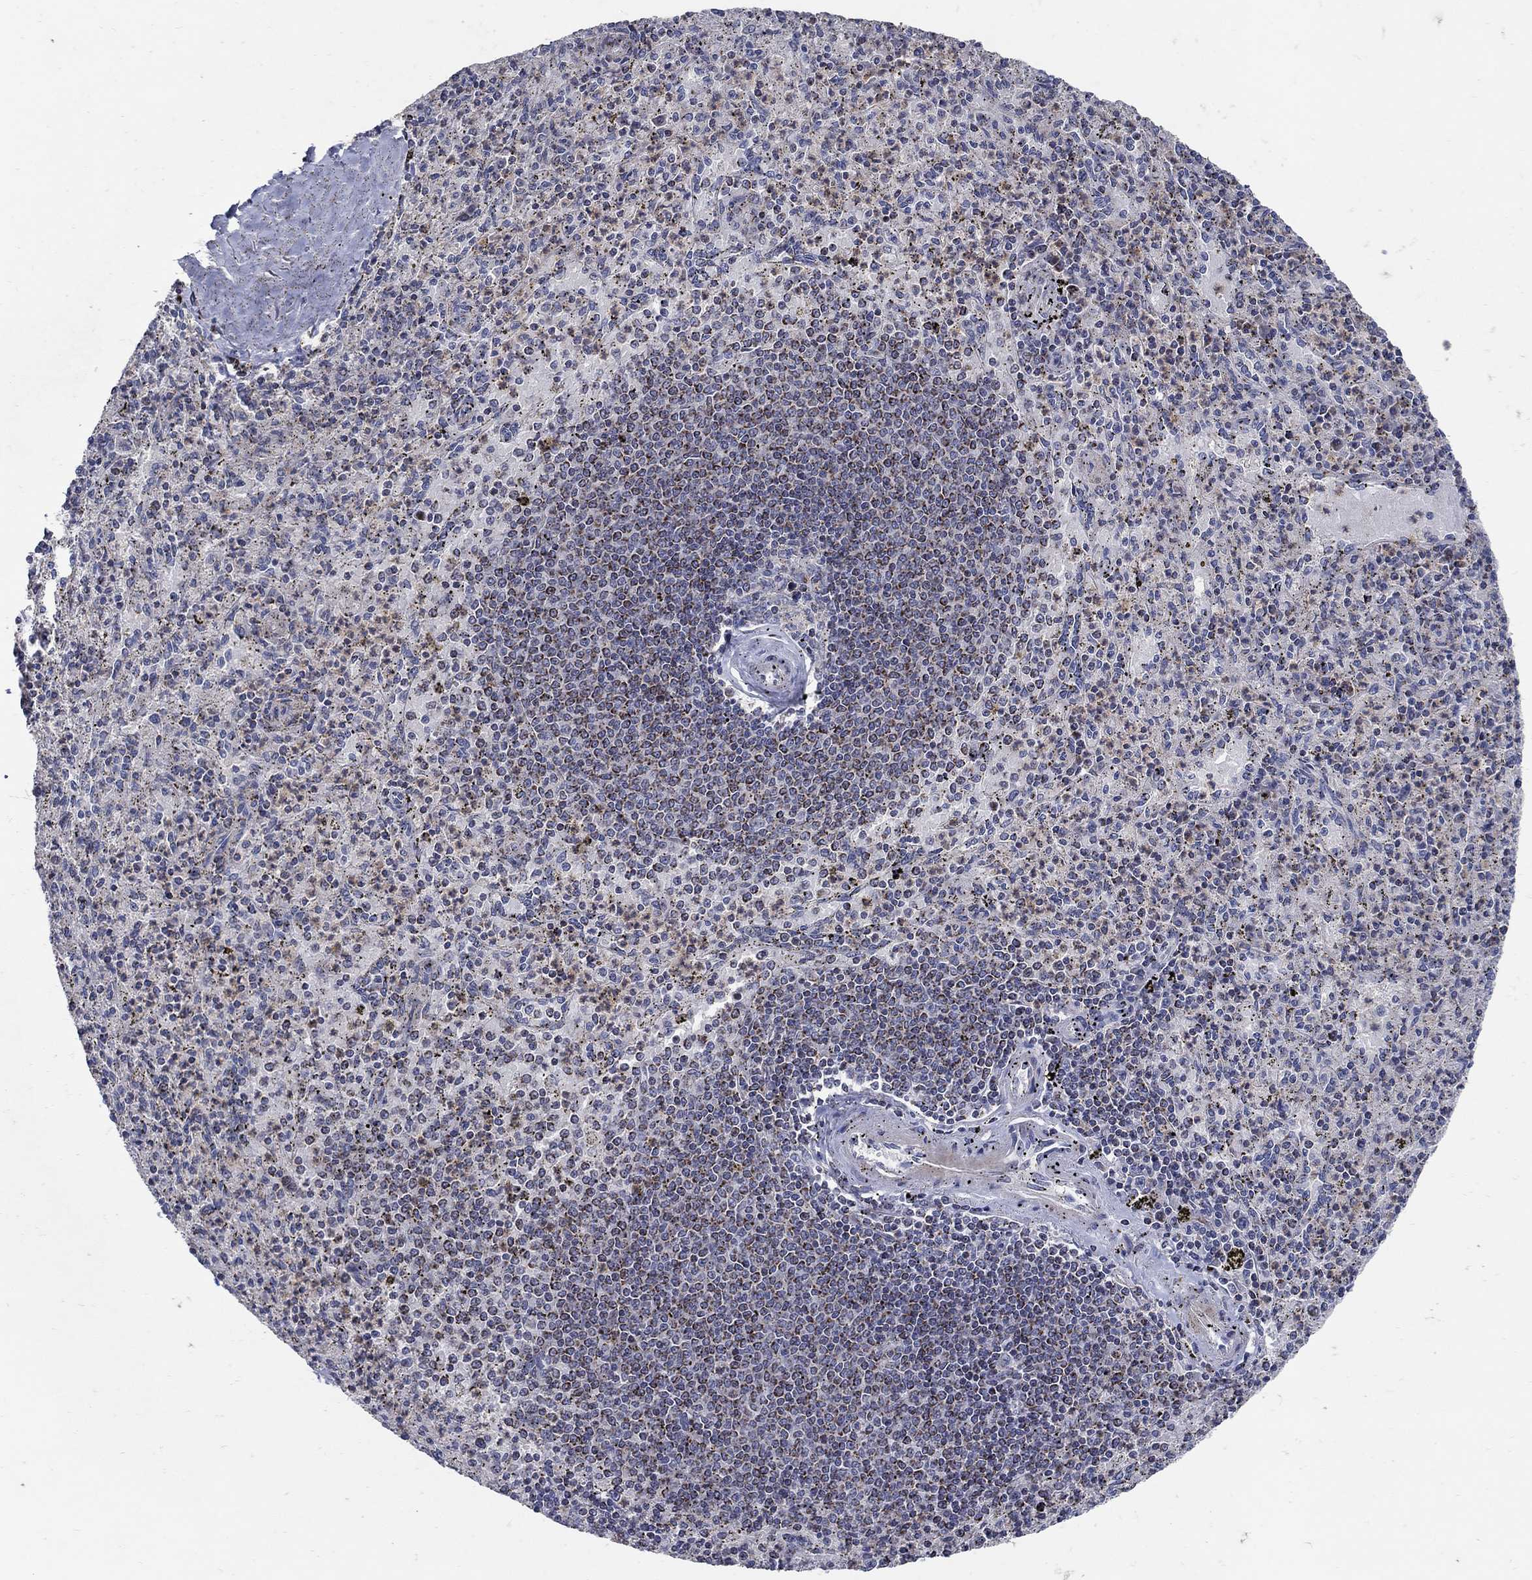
{"staining": {"intensity": "moderate", "quantity": "<25%", "location": "cytoplasmic/membranous"}, "tissue": "spleen", "cell_type": "Cells in red pulp", "image_type": "normal", "snomed": [{"axis": "morphology", "description": "Normal tissue, NOS"}, {"axis": "topography", "description": "Spleen"}], "caption": "Brown immunohistochemical staining in benign spleen displays moderate cytoplasmic/membranous staining in approximately <25% of cells in red pulp. The protein is stained brown, and the nuclei are stained in blue (DAB IHC with brightfield microscopy, high magnification).", "gene": "HMX2", "patient": {"sex": "male", "age": 60}}